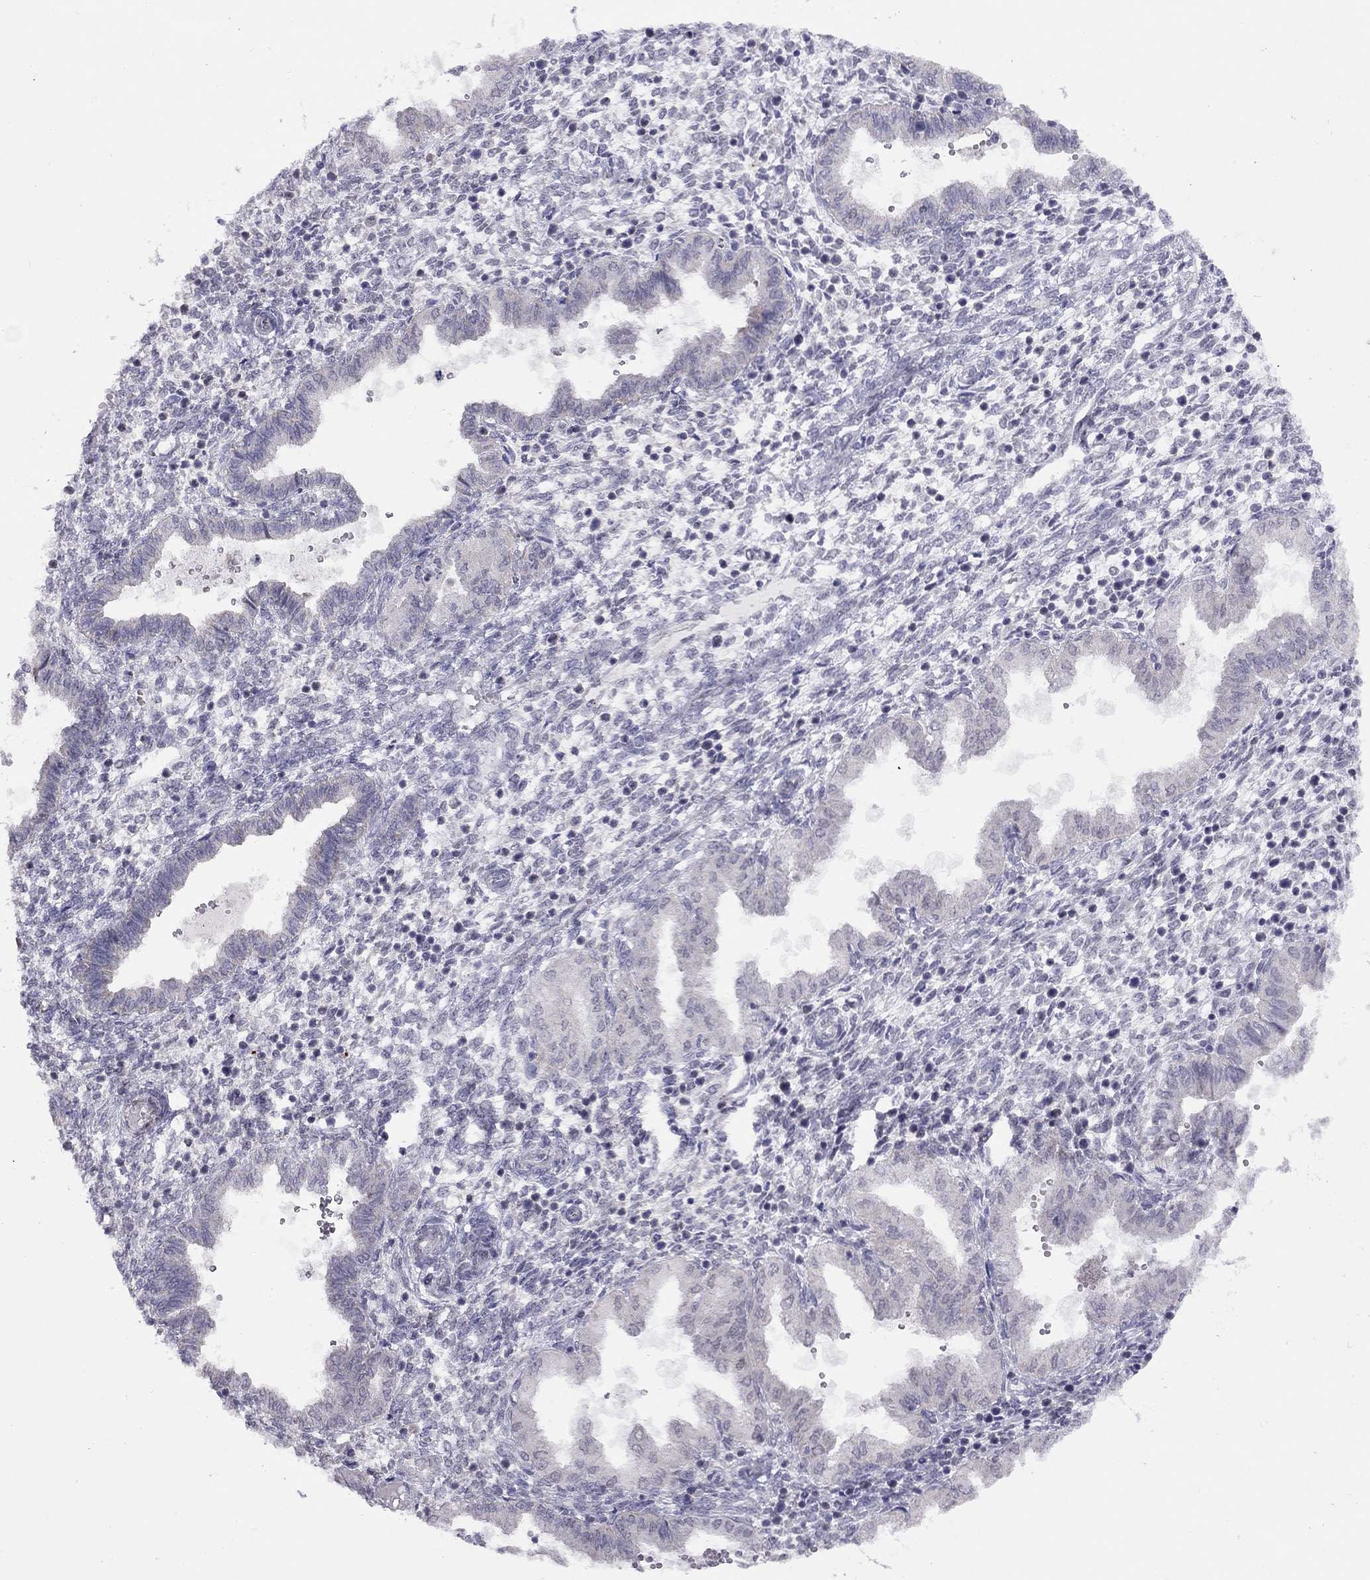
{"staining": {"intensity": "negative", "quantity": "none", "location": "none"}, "tissue": "endometrium", "cell_type": "Cells in endometrial stroma", "image_type": "normal", "snomed": [{"axis": "morphology", "description": "Normal tissue, NOS"}, {"axis": "topography", "description": "Endometrium"}], "caption": "Human endometrium stained for a protein using immunohistochemistry shows no positivity in cells in endometrial stroma.", "gene": "HES5", "patient": {"sex": "female", "age": 43}}